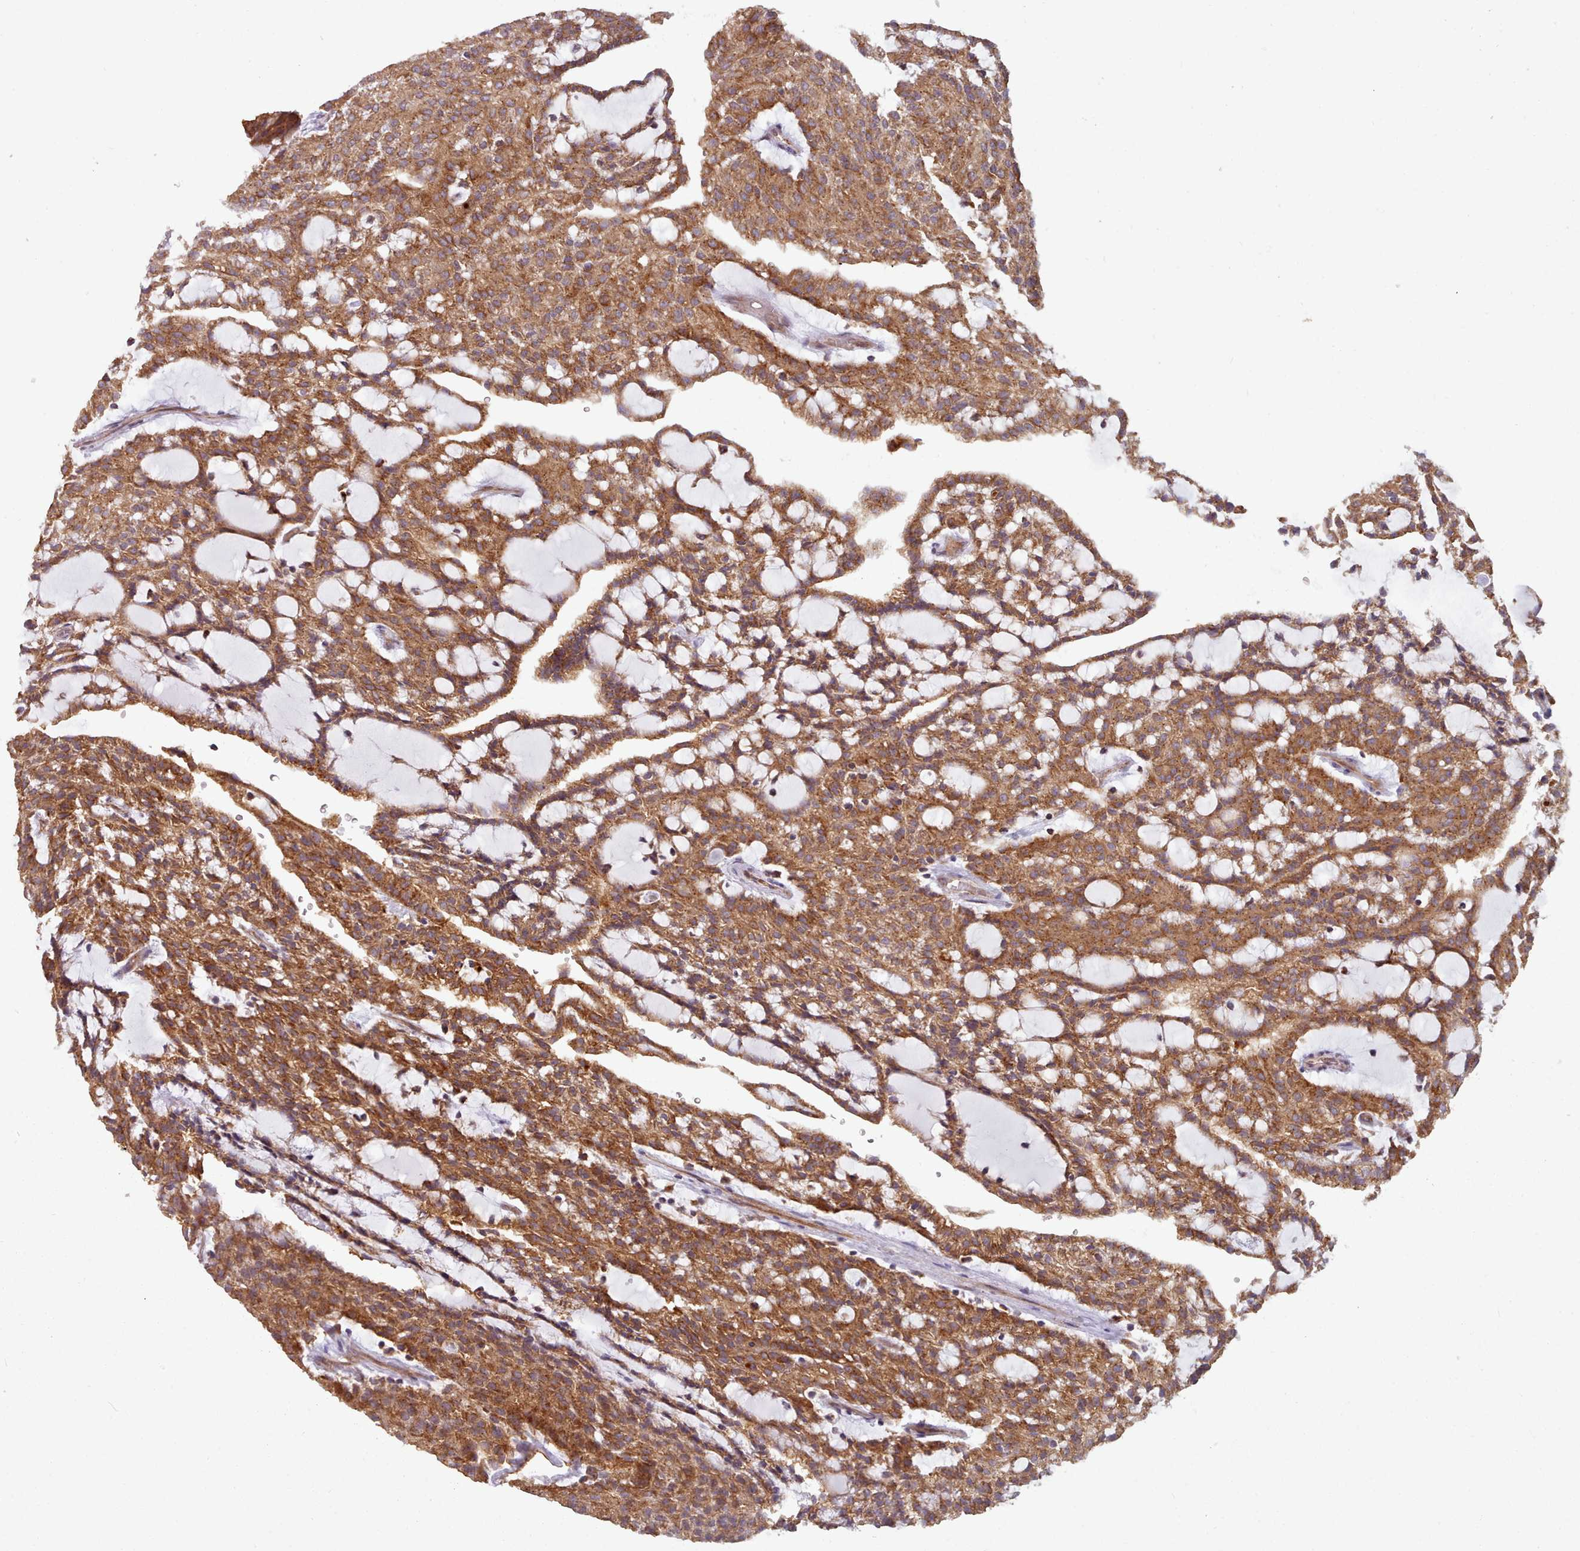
{"staining": {"intensity": "strong", "quantity": ">75%", "location": "cytoplasmic/membranous"}, "tissue": "renal cancer", "cell_type": "Tumor cells", "image_type": "cancer", "snomed": [{"axis": "morphology", "description": "Adenocarcinoma, NOS"}, {"axis": "topography", "description": "Kidney"}], "caption": "Protein staining exhibits strong cytoplasmic/membranous expression in approximately >75% of tumor cells in renal adenocarcinoma.", "gene": "CRYBG1", "patient": {"sex": "male", "age": 63}}